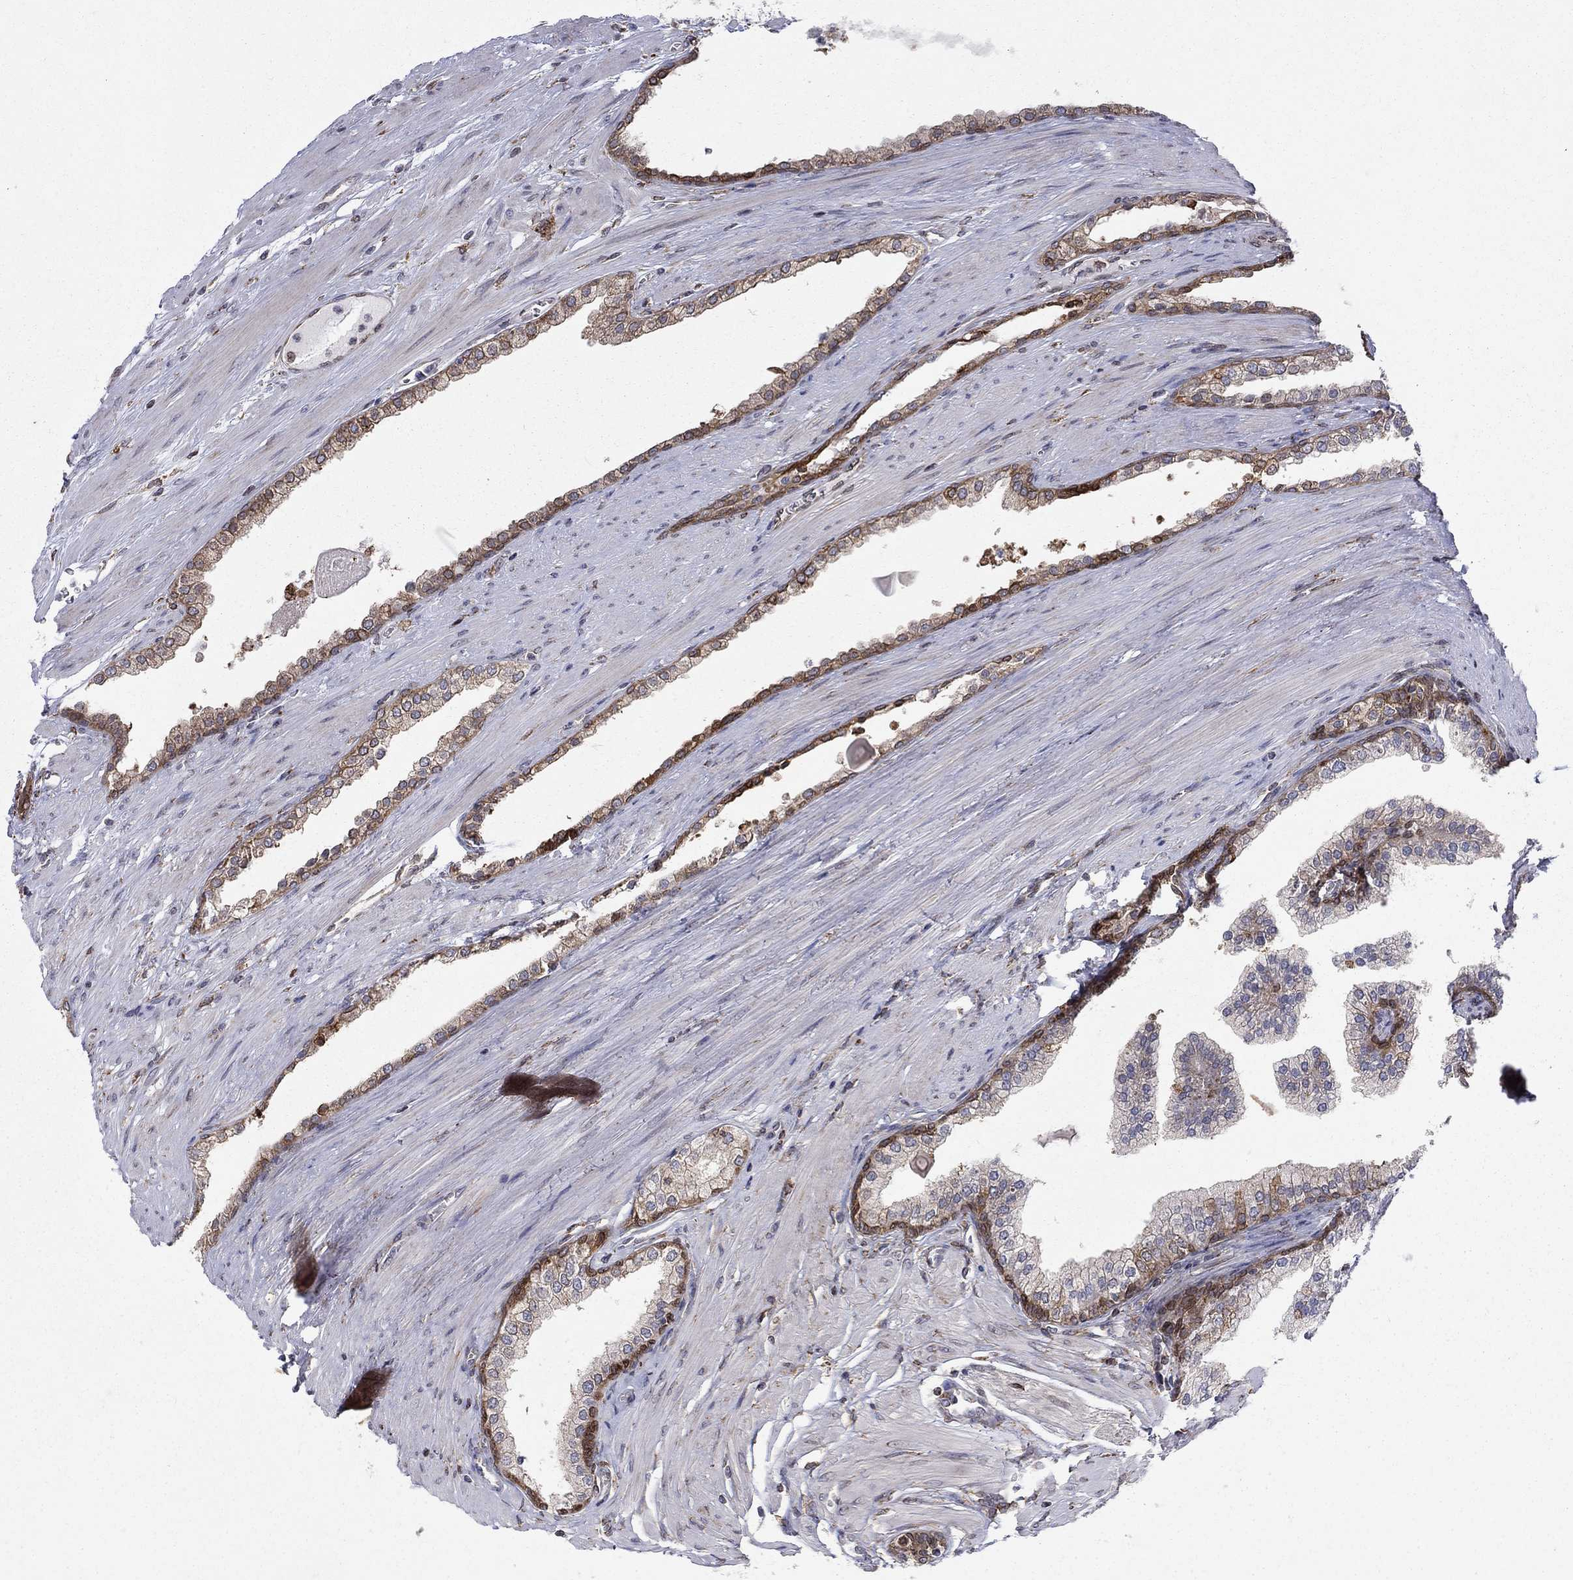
{"staining": {"intensity": "moderate", "quantity": "<25%", "location": "cytoplasmic/membranous,nuclear"}, "tissue": "prostate cancer", "cell_type": "Tumor cells", "image_type": "cancer", "snomed": [{"axis": "morphology", "description": "Adenocarcinoma, NOS"}, {"axis": "topography", "description": "Prostate"}], "caption": "The photomicrograph displays staining of adenocarcinoma (prostate), revealing moderate cytoplasmic/membranous and nuclear protein staining (brown color) within tumor cells.", "gene": "CAB39L", "patient": {"sex": "male", "age": 67}}